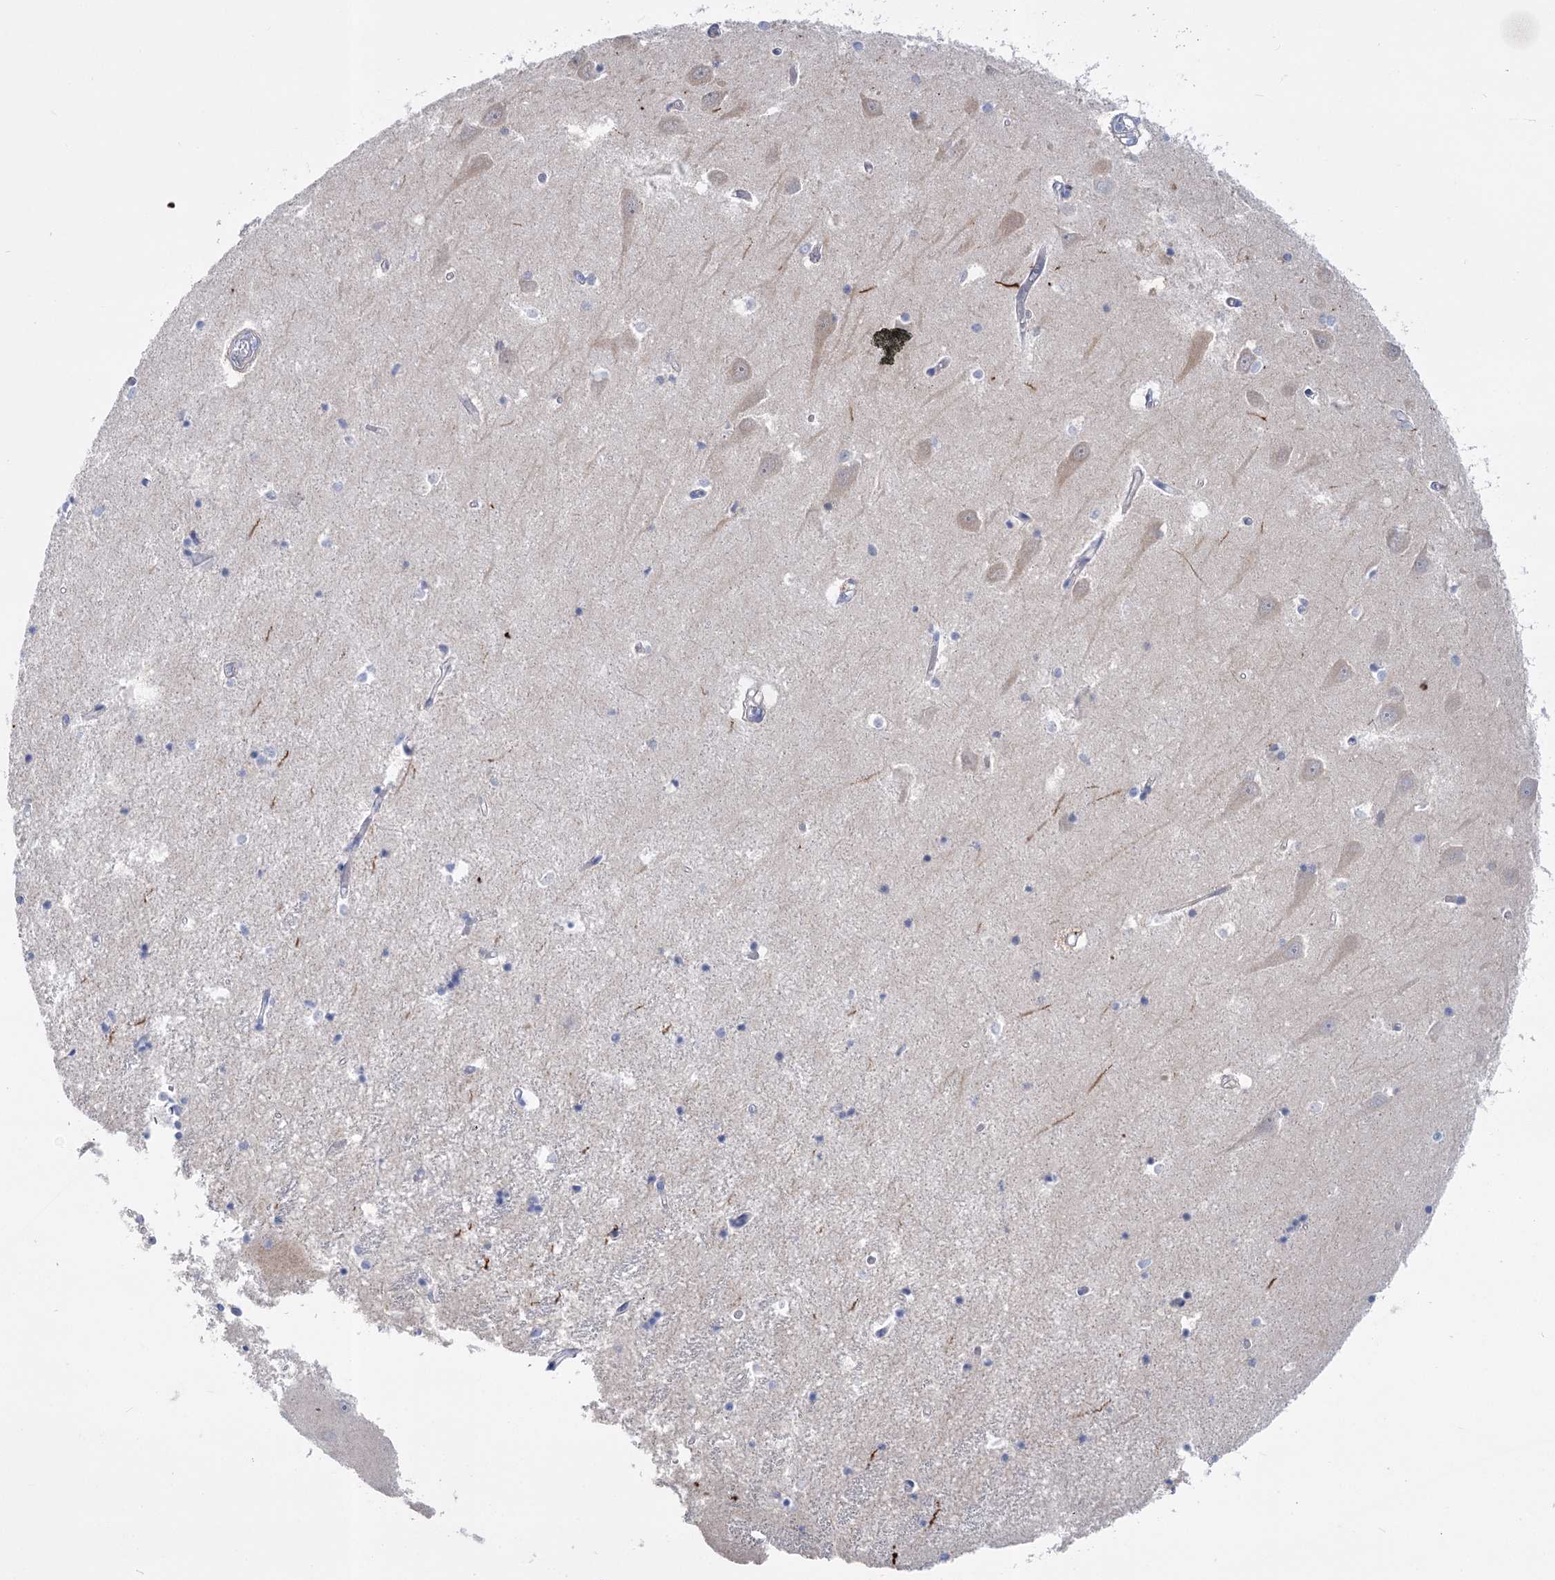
{"staining": {"intensity": "negative", "quantity": "none", "location": "none"}, "tissue": "hippocampus", "cell_type": "Glial cells", "image_type": "normal", "snomed": [{"axis": "morphology", "description": "Normal tissue, NOS"}, {"axis": "topography", "description": "Hippocampus"}], "caption": "IHC micrograph of unremarkable hippocampus: human hippocampus stained with DAB (3,3'-diaminobenzidine) displays no significant protein staining in glial cells. (DAB (3,3'-diaminobenzidine) immunohistochemistry (IHC) with hematoxylin counter stain).", "gene": "PCDHA1", "patient": {"sex": "male", "age": 70}}